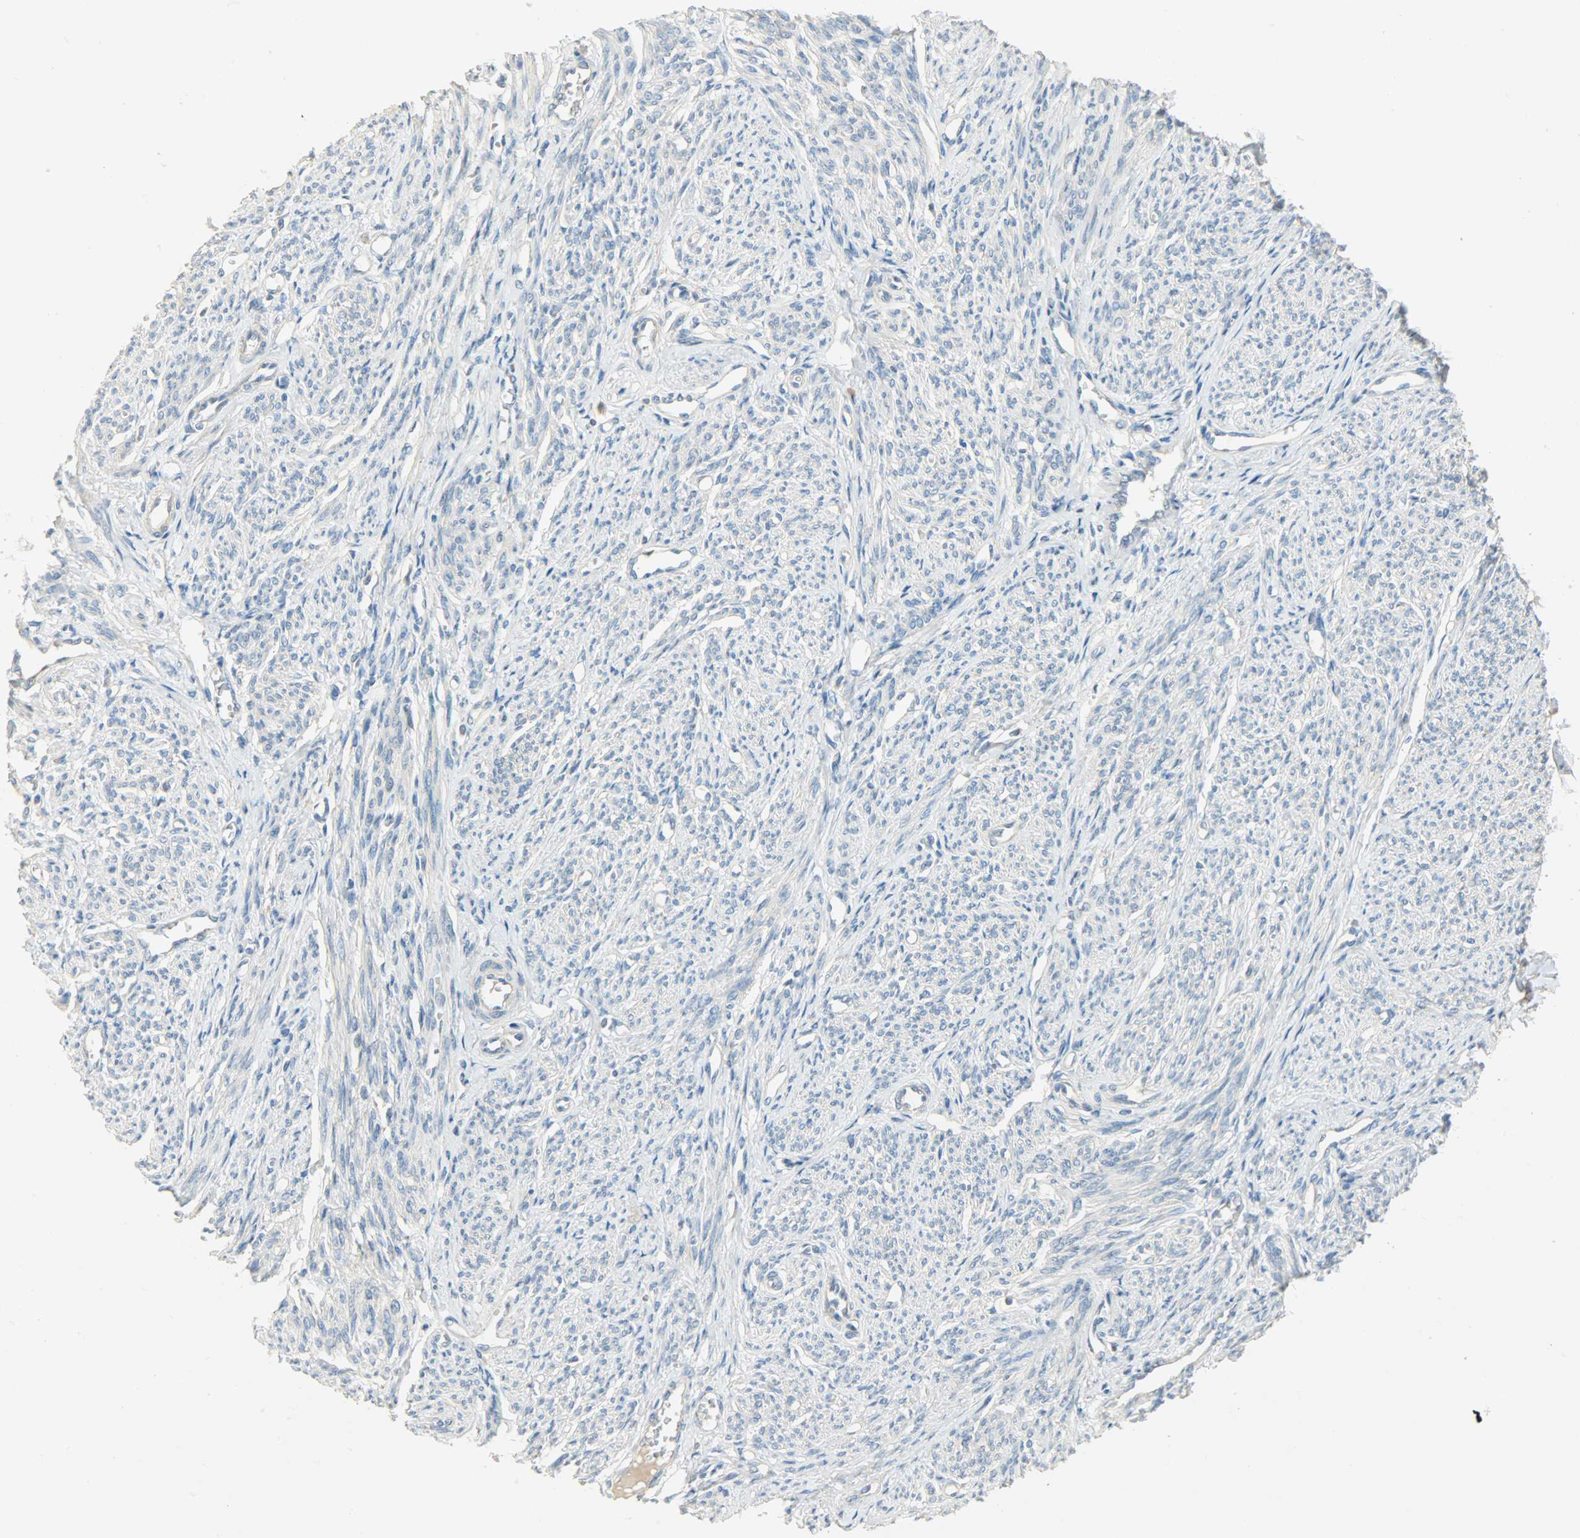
{"staining": {"intensity": "moderate", "quantity": ">75%", "location": "cytoplasmic/membranous"}, "tissue": "smooth muscle", "cell_type": "Smooth muscle cells", "image_type": "normal", "snomed": [{"axis": "morphology", "description": "Normal tissue, NOS"}, {"axis": "topography", "description": "Smooth muscle"}], "caption": "Smooth muscle stained with a brown dye exhibits moderate cytoplasmic/membranous positive expression in approximately >75% of smooth muscle cells.", "gene": "DSG2", "patient": {"sex": "female", "age": 65}}